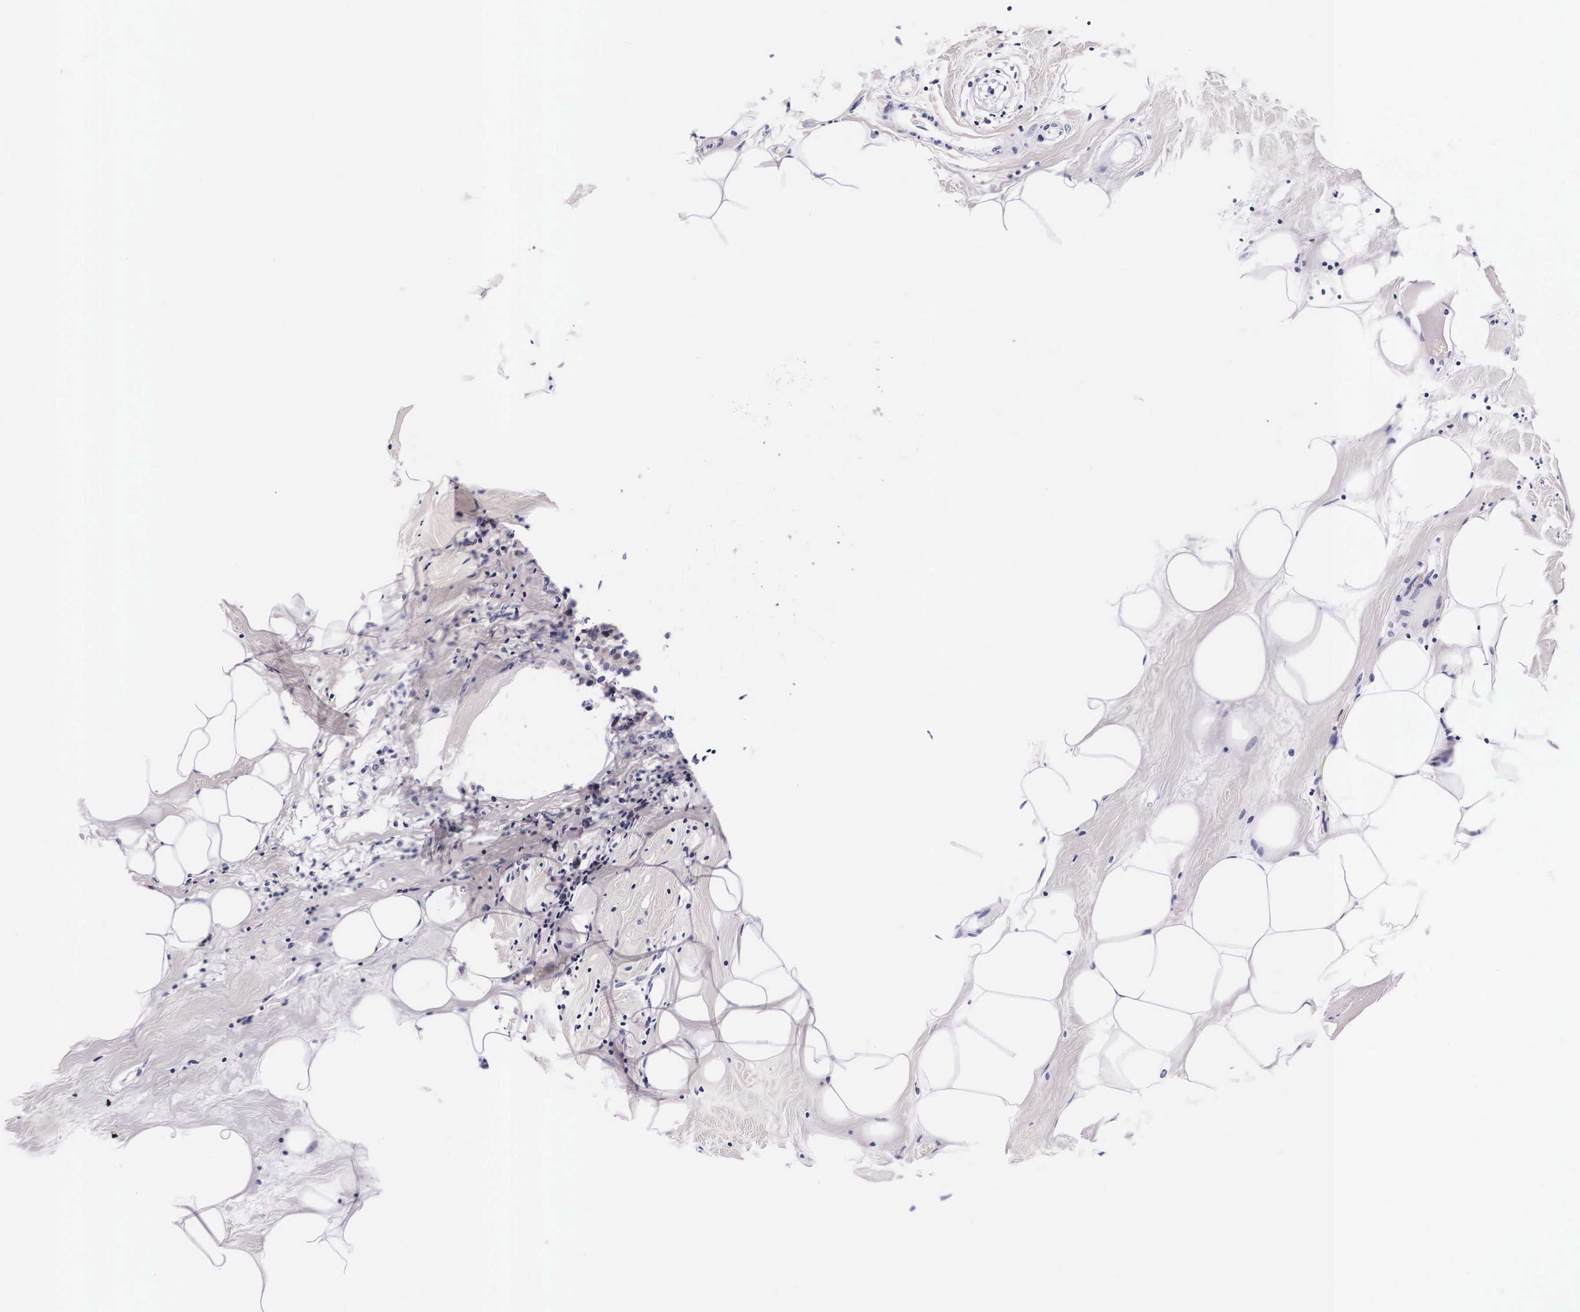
{"staining": {"intensity": "negative", "quantity": "none", "location": "none"}, "tissue": "breast cancer", "cell_type": "Tumor cells", "image_type": "cancer", "snomed": [{"axis": "morphology", "description": "Duct carcinoma"}, {"axis": "topography", "description": "Breast"}], "caption": "There is no significant expression in tumor cells of breast cancer.", "gene": "PHETA2", "patient": {"sex": "female", "age": 45}}